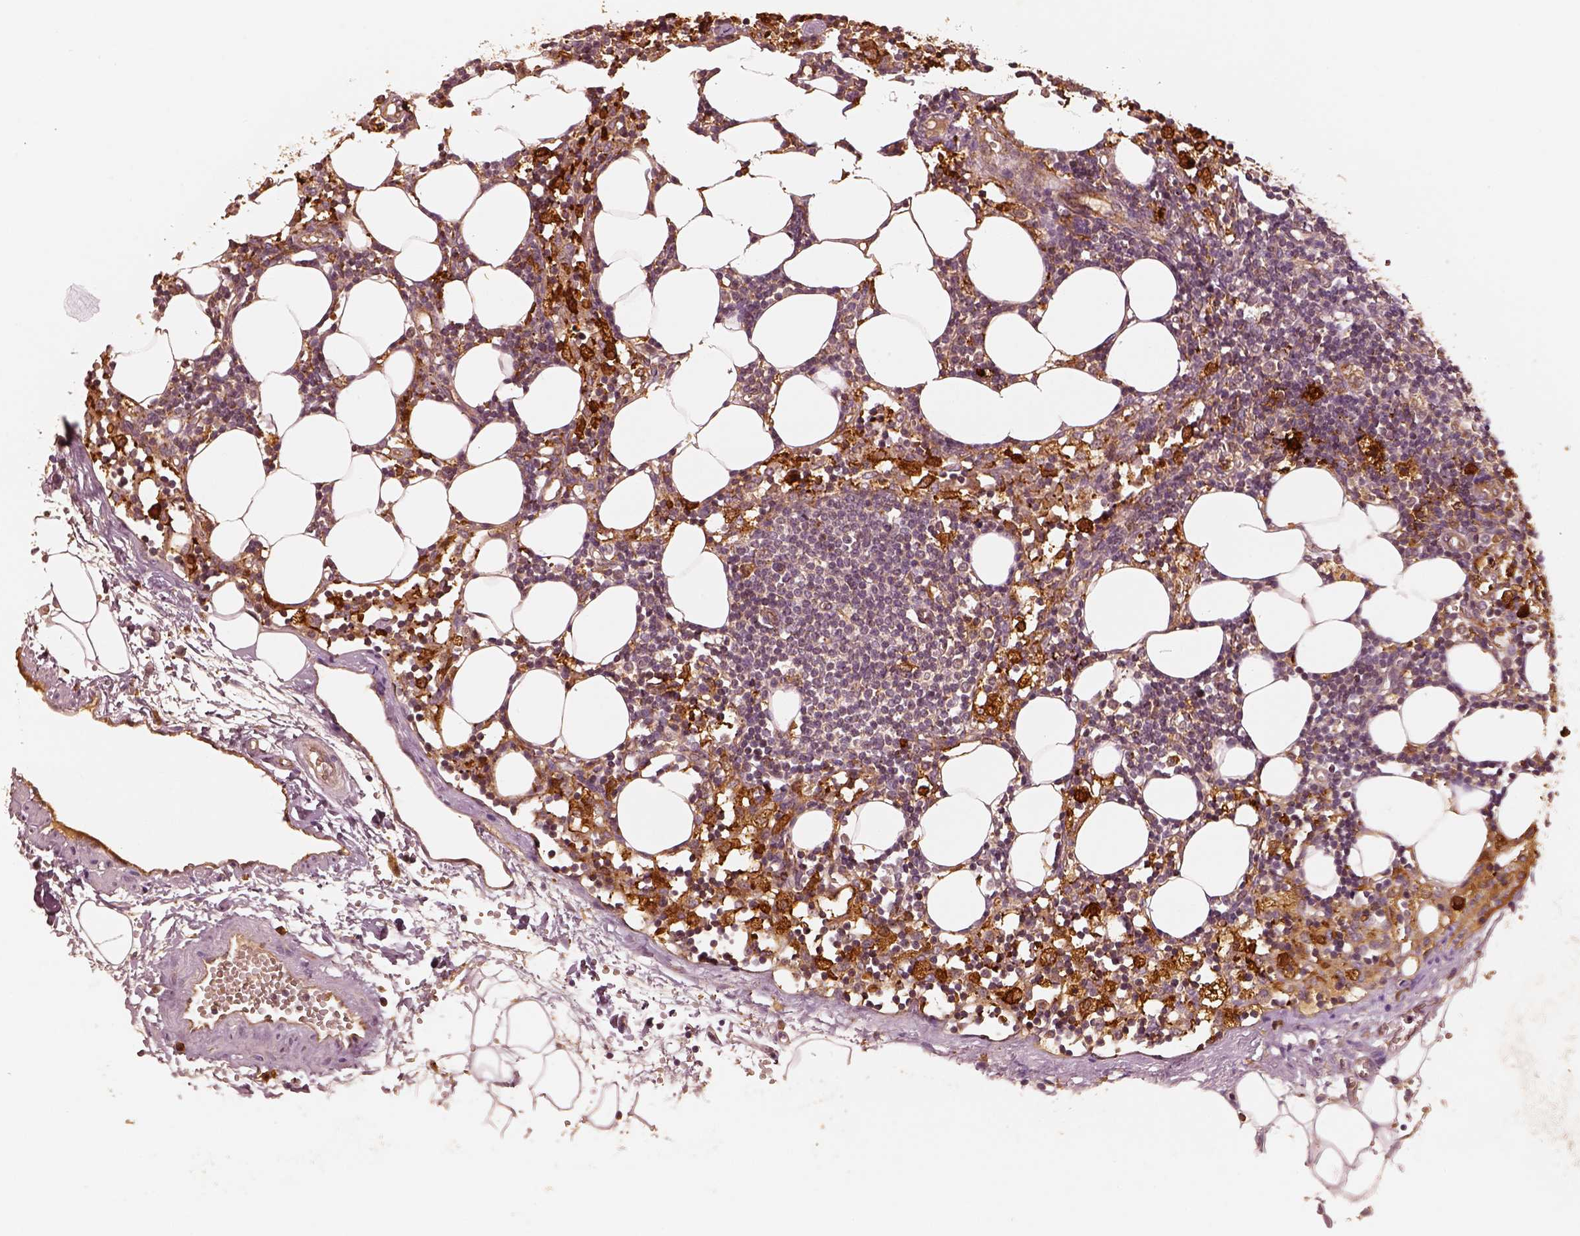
{"staining": {"intensity": "strong", "quantity": "<25%", "location": "cytoplasmic/membranous"}, "tissue": "lymph node", "cell_type": "Non-germinal center cells", "image_type": "normal", "snomed": [{"axis": "morphology", "description": "Normal tissue, NOS"}, {"axis": "topography", "description": "Lymph node"}], "caption": "A brown stain labels strong cytoplasmic/membranous expression of a protein in non-germinal center cells of unremarkable lymph node. The protein is shown in brown color, while the nuclei are stained blue.", "gene": "FSCN1", "patient": {"sex": "female", "age": 52}}